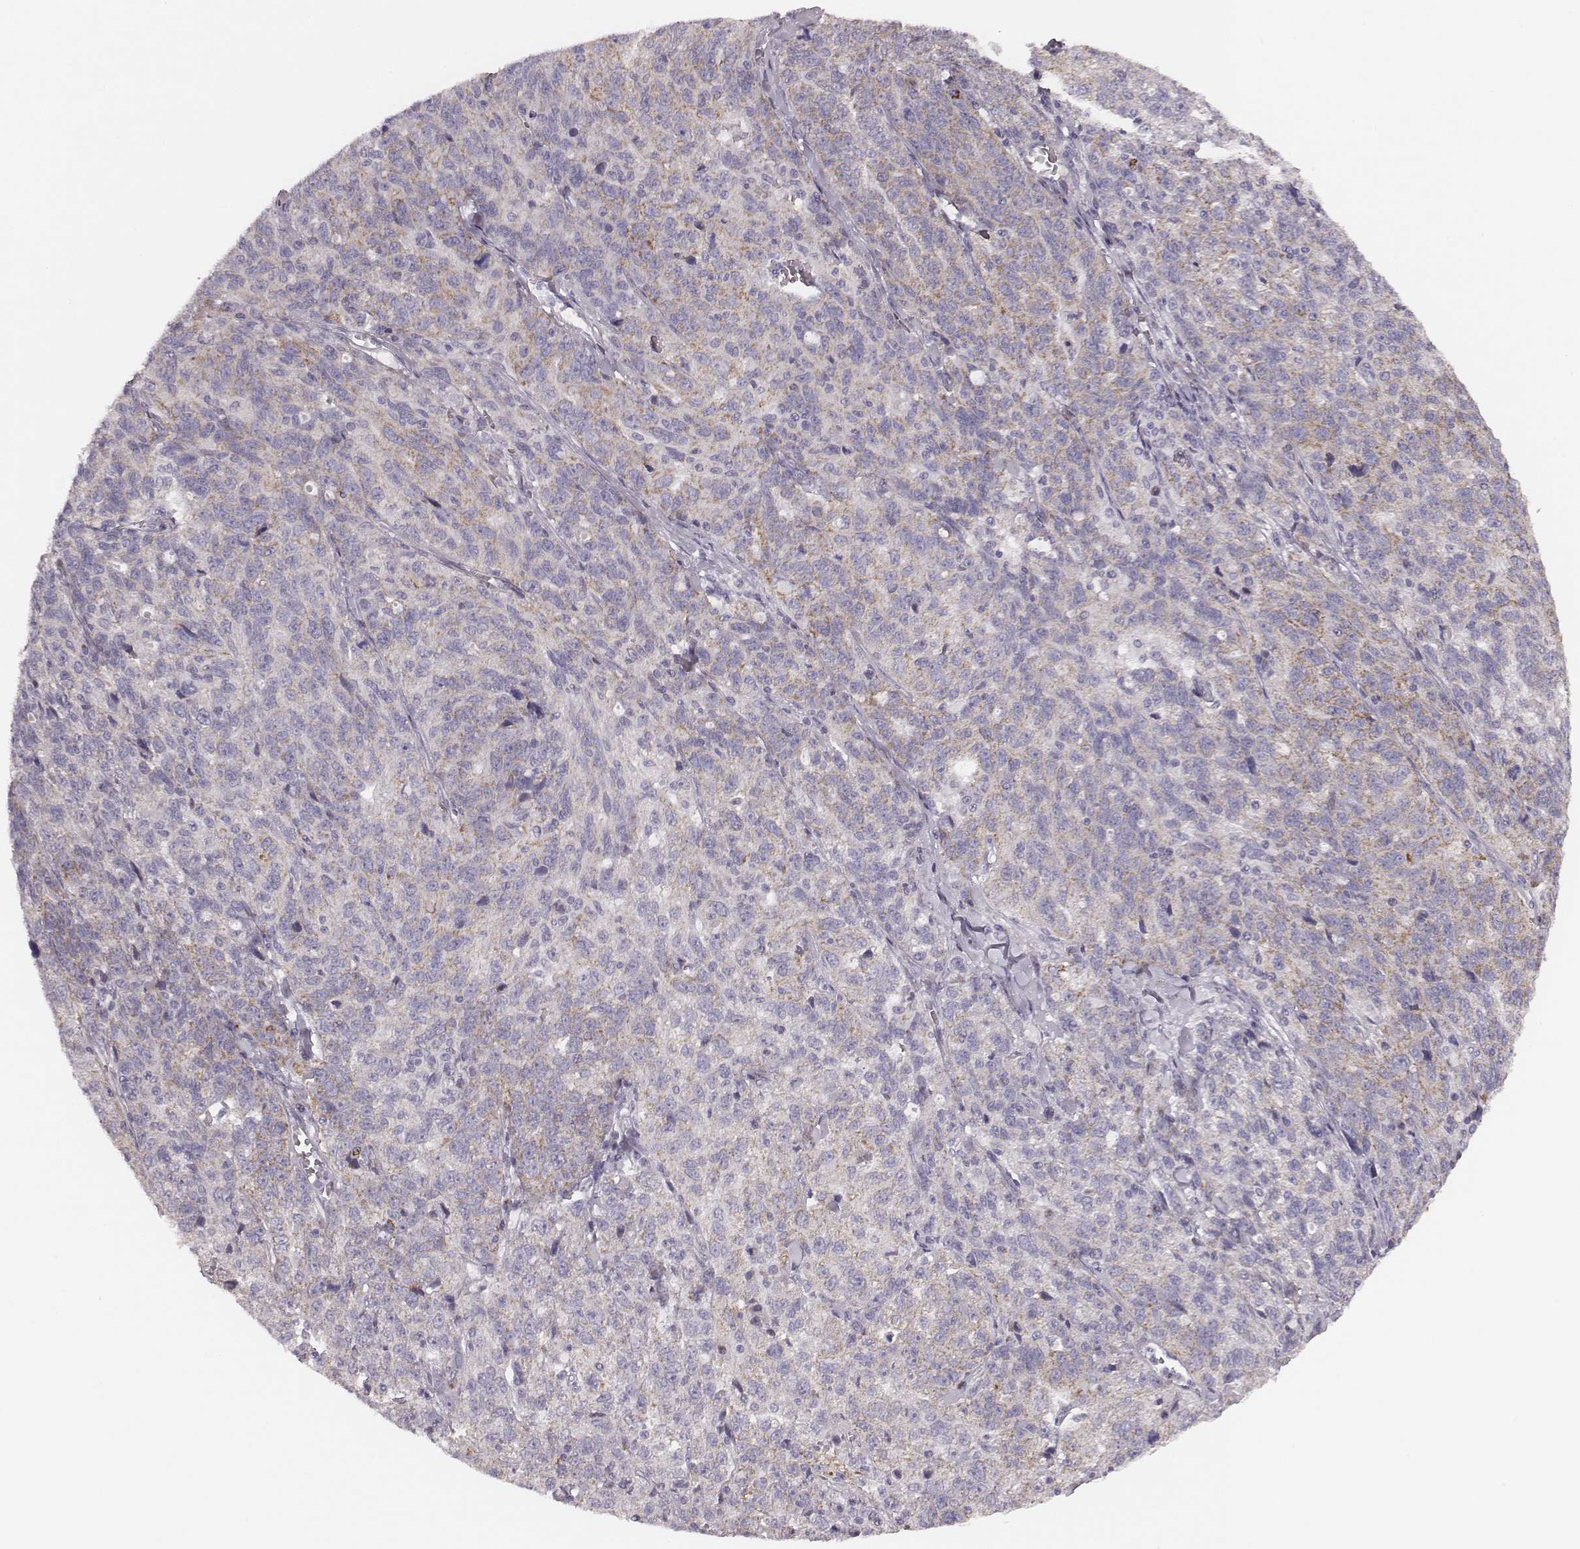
{"staining": {"intensity": "weak", "quantity": "25%-75%", "location": "cytoplasmic/membranous"}, "tissue": "ovarian cancer", "cell_type": "Tumor cells", "image_type": "cancer", "snomed": [{"axis": "morphology", "description": "Cystadenocarcinoma, serous, NOS"}, {"axis": "topography", "description": "Ovary"}], "caption": "Tumor cells demonstrate low levels of weak cytoplasmic/membranous expression in about 25%-75% of cells in serous cystadenocarcinoma (ovarian). (DAB = brown stain, brightfield microscopy at high magnification).", "gene": "UBL4B", "patient": {"sex": "female", "age": 71}}